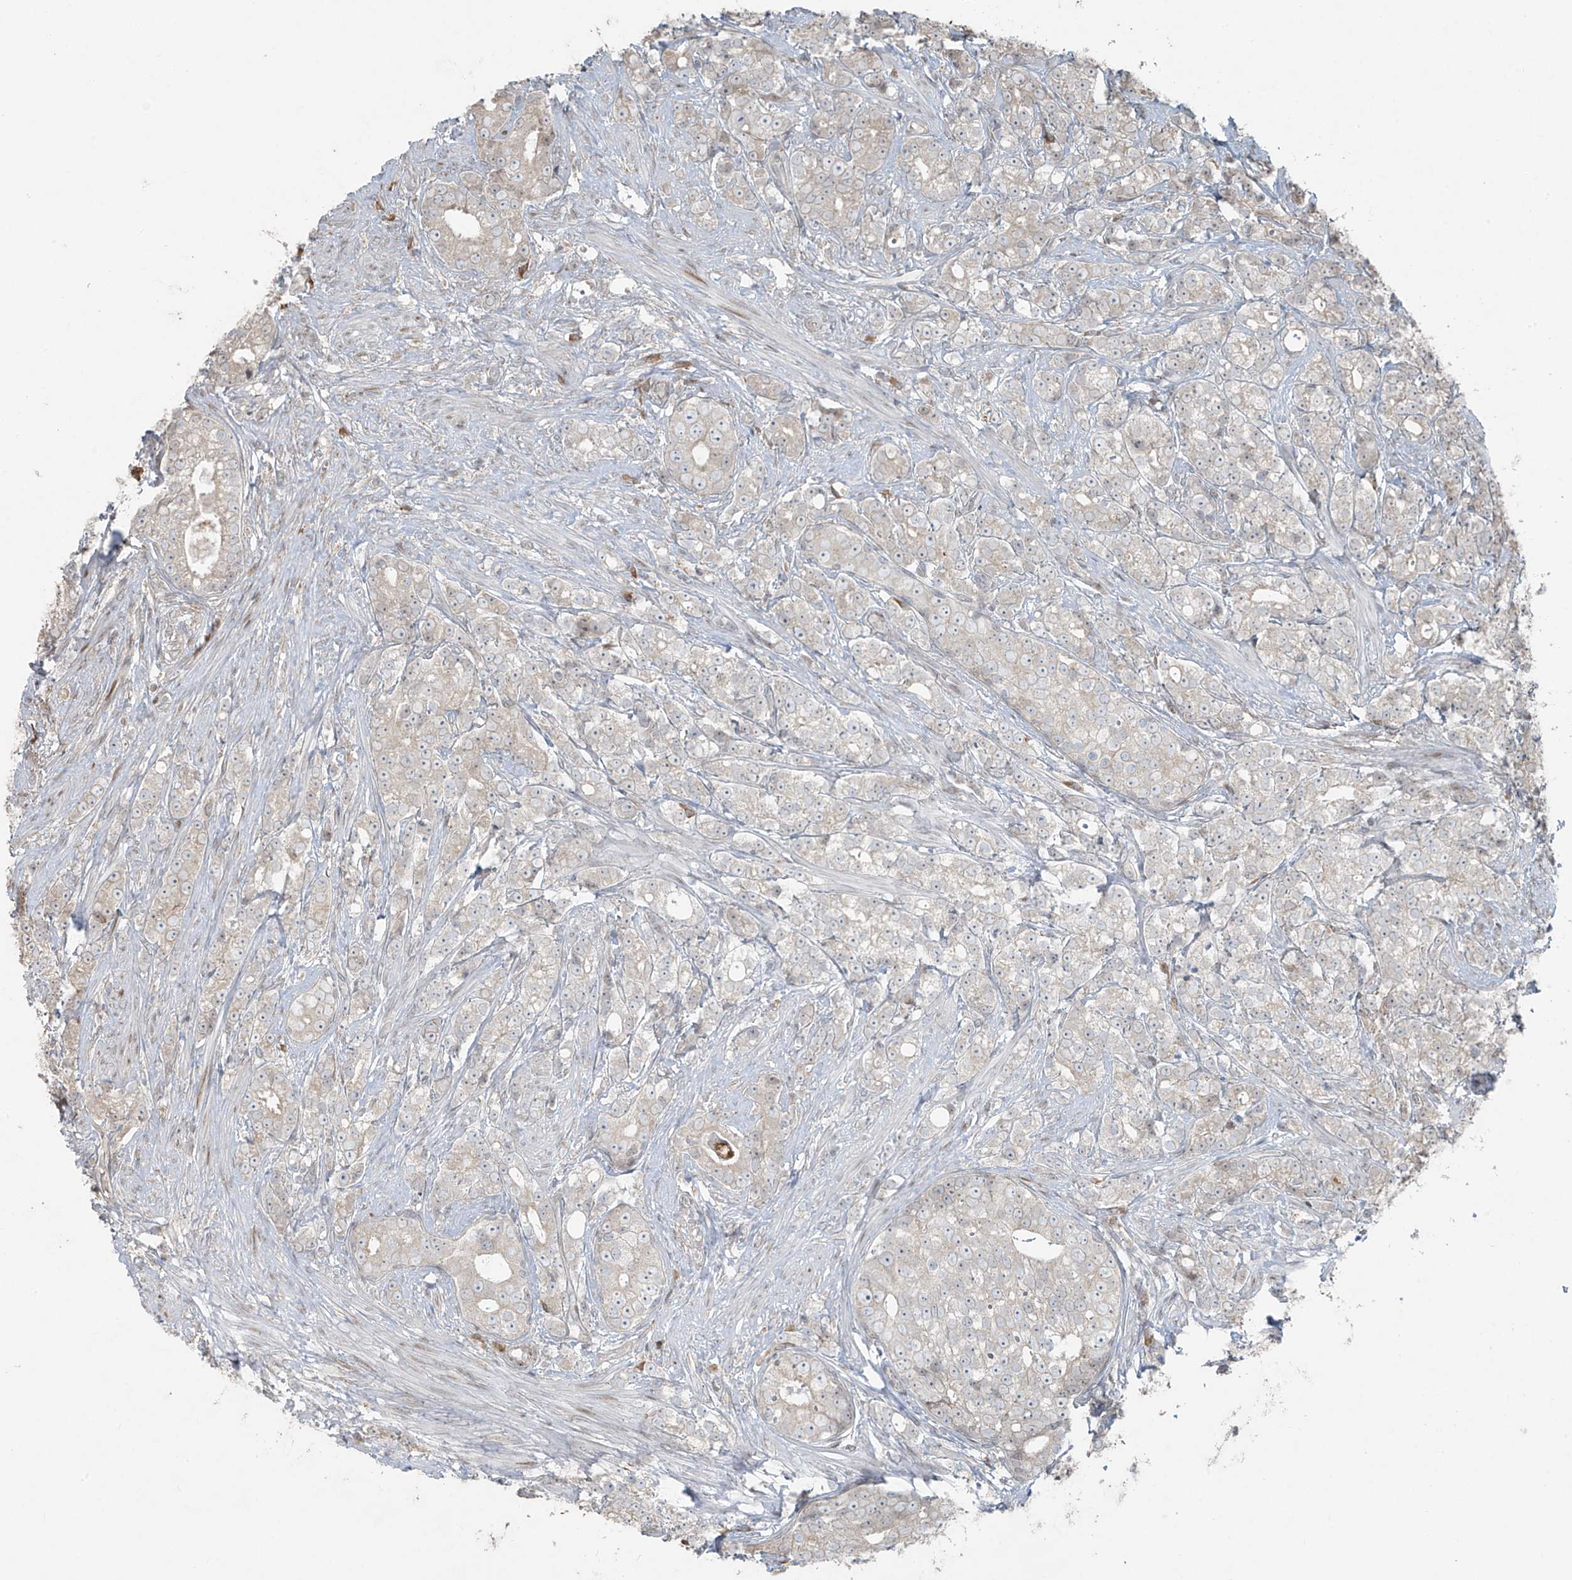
{"staining": {"intensity": "negative", "quantity": "none", "location": "none"}, "tissue": "prostate cancer", "cell_type": "Tumor cells", "image_type": "cancer", "snomed": [{"axis": "morphology", "description": "Adenocarcinoma, High grade"}, {"axis": "topography", "description": "Prostate"}], "caption": "Immunohistochemistry (IHC) micrograph of high-grade adenocarcinoma (prostate) stained for a protein (brown), which displays no staining in tumor cells.", "gene": "TTC22", "patient": {"sex": "male", "age": 69}}